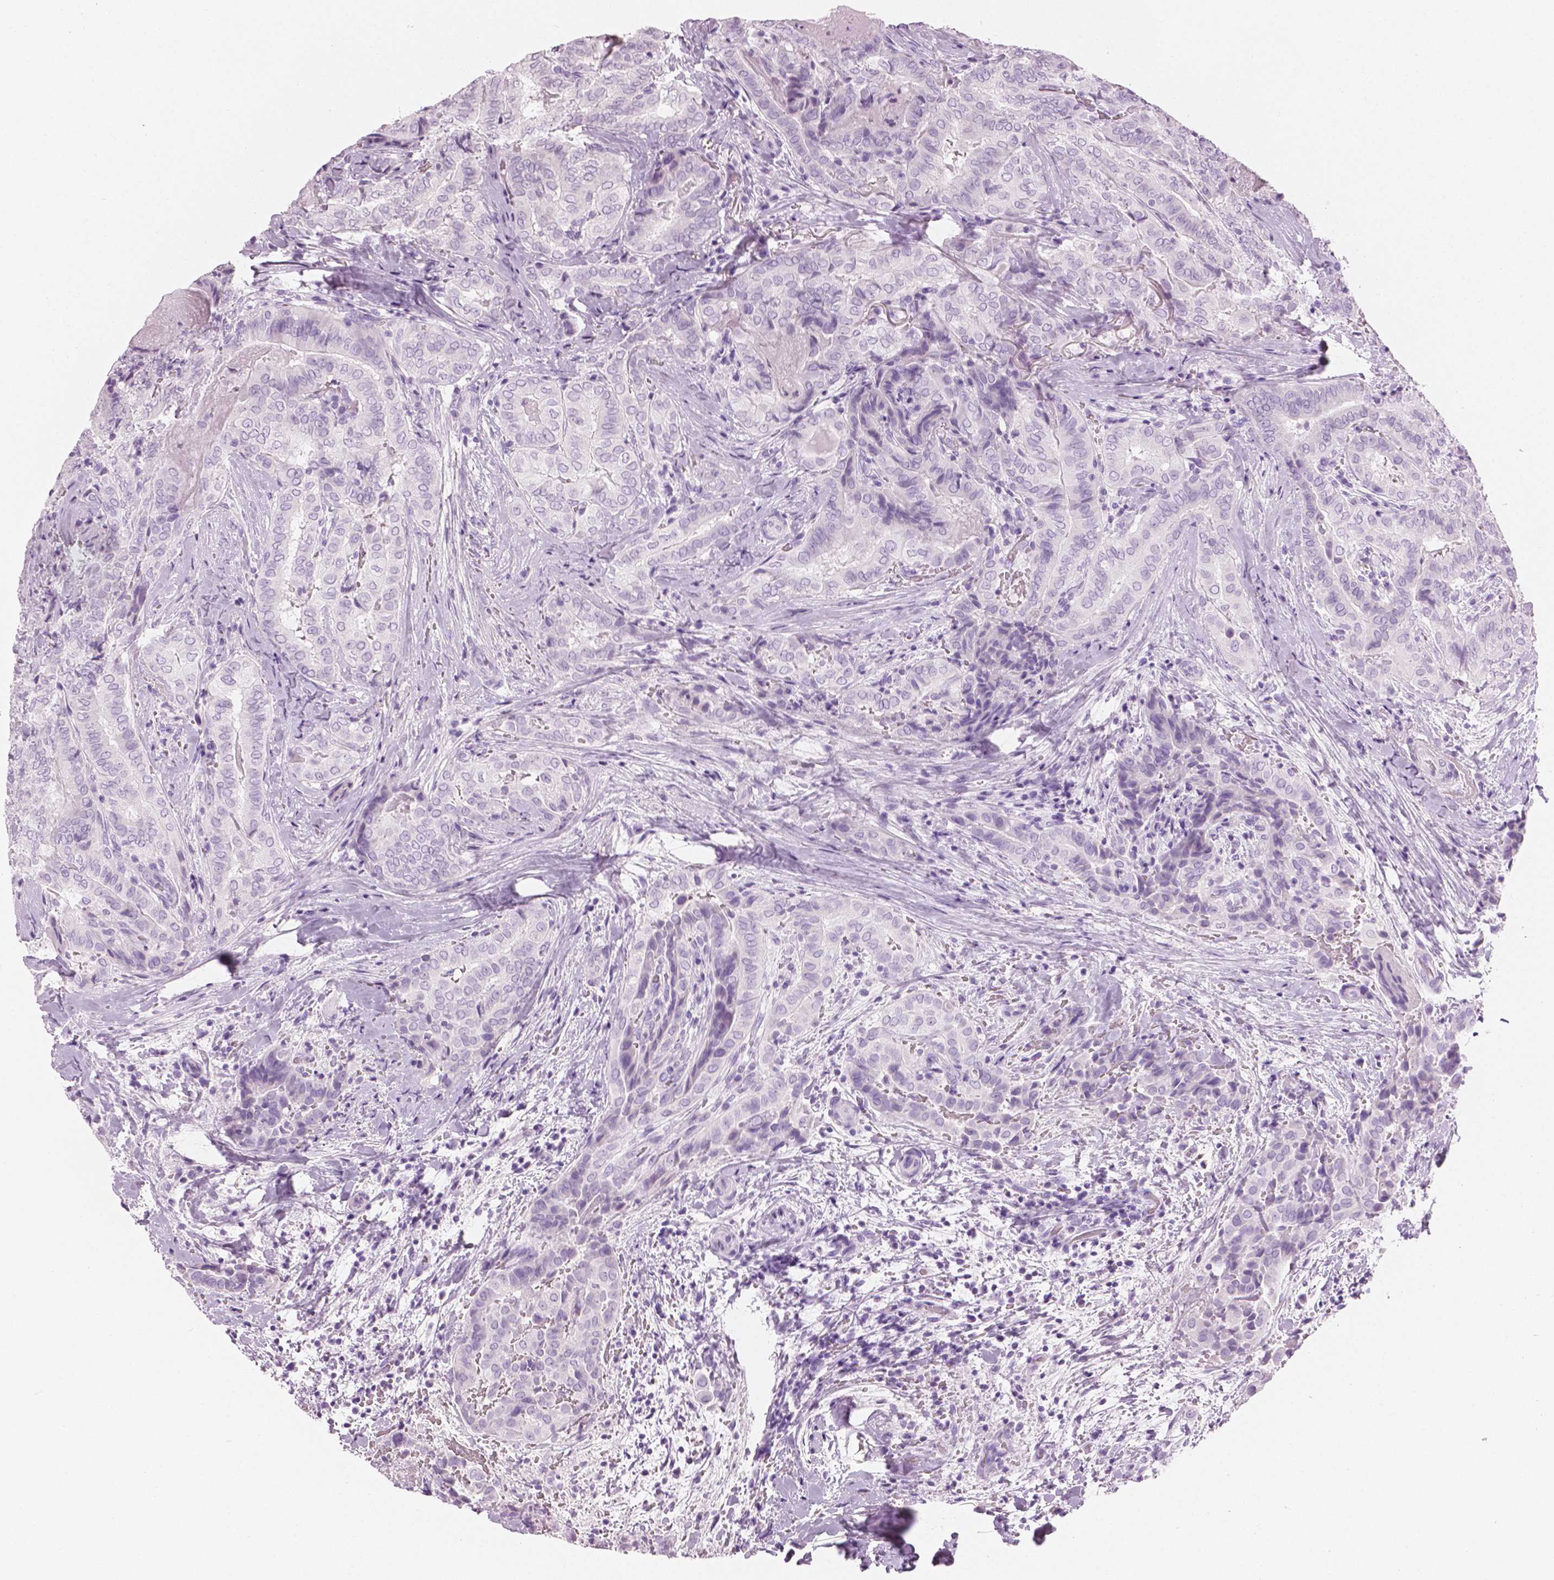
{"staining": {"intensity": "negative", "quantity": "none", "location": "none"}, "tissue": "thyroid cancer", "cell_type": "Tumor cells", "image_type": "cancer", "snomed": [{"axis": "morphology", "description": "Papillary adenocarcinoma, NOS"}, {"axis": "topography", "description": "Thyroid gland"}], "caption": "IHC photomicrograph of thyroid cancer (papillary adenocarcinoma) stained for a protein (brown), which demonstrates no staining in tumor cells.", "gene": "PLIN4", "patient": {"sex": "female", "age": 61}}